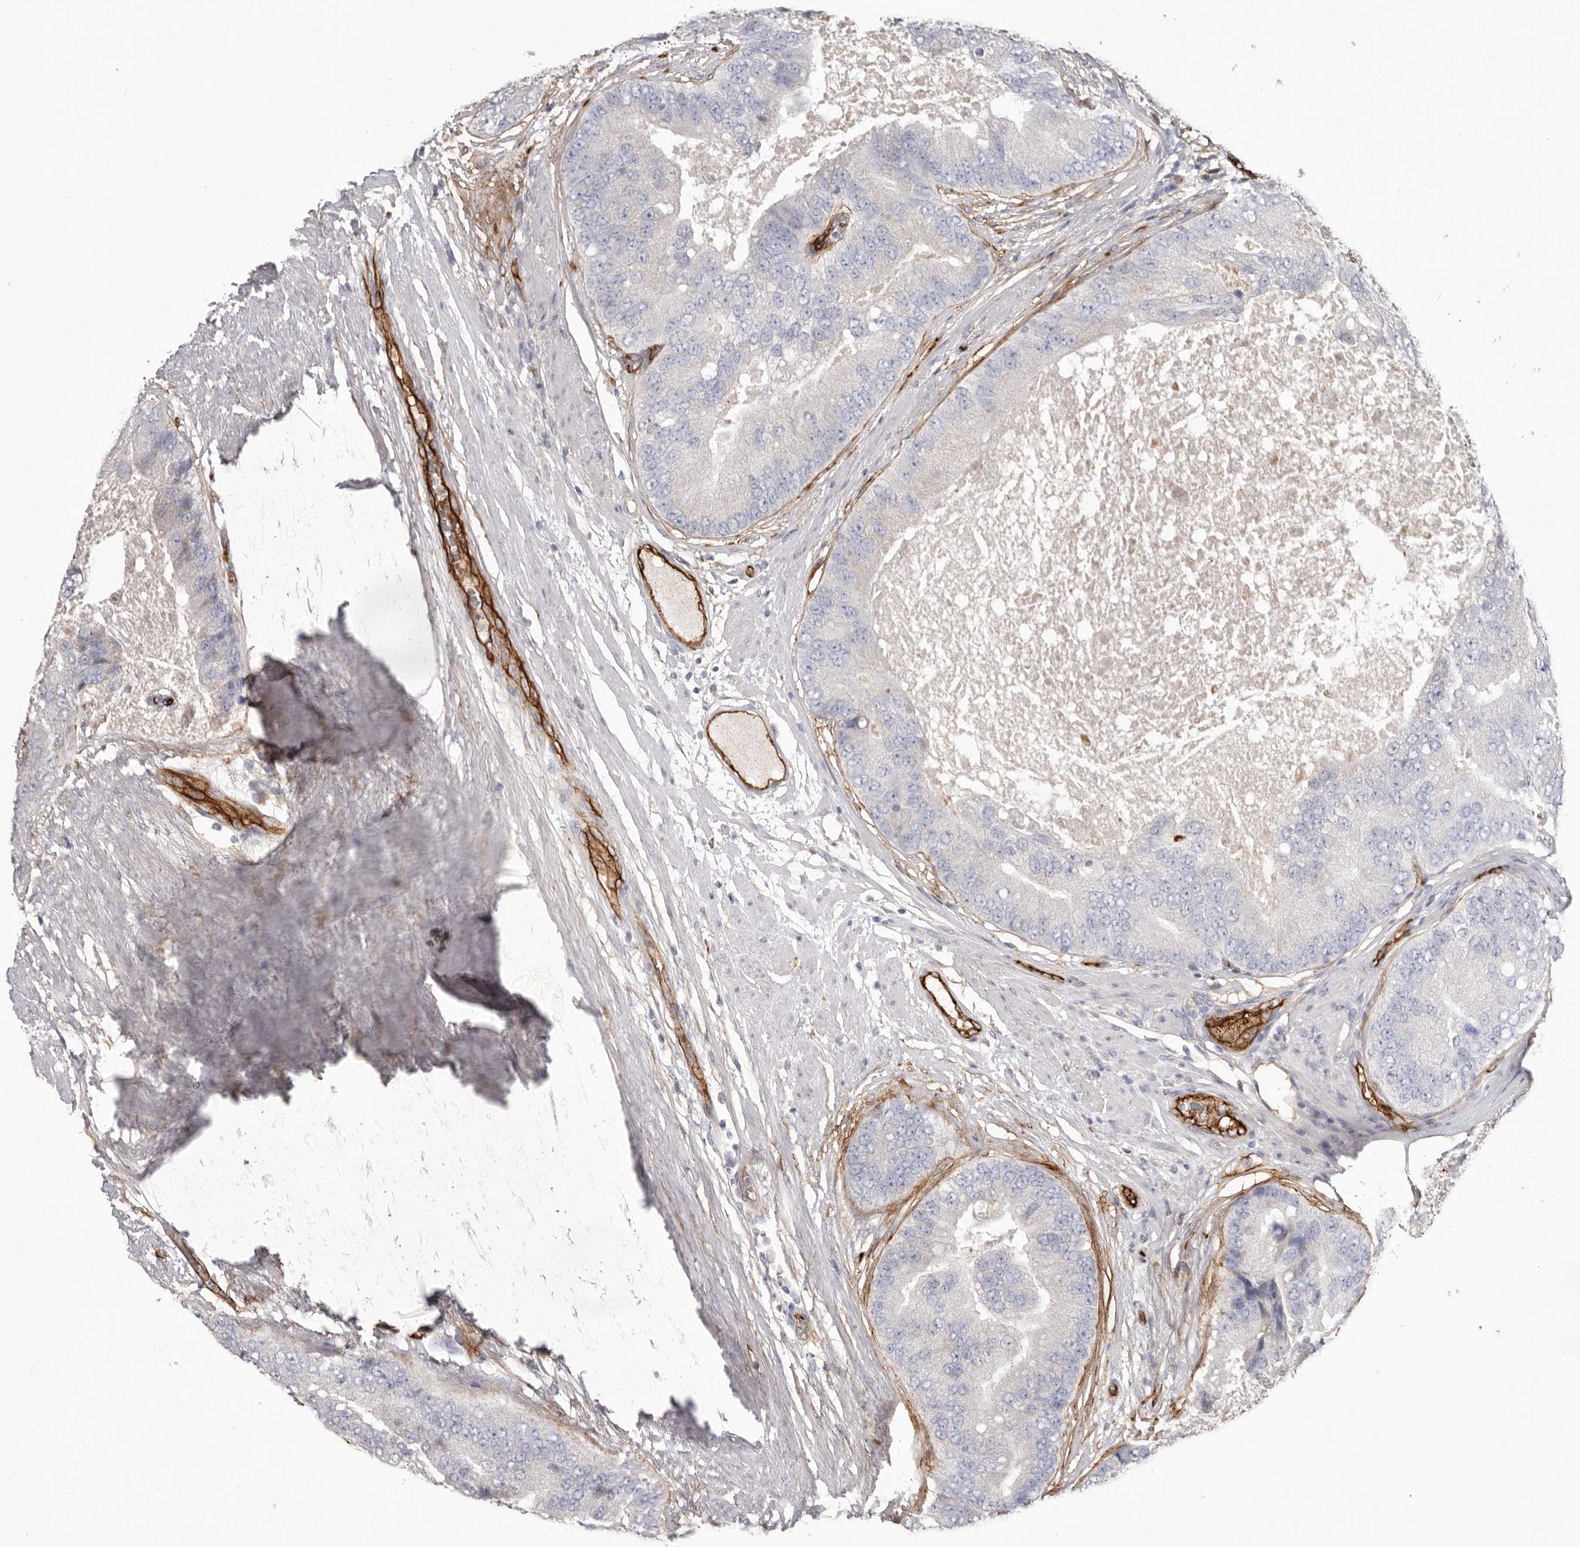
{"staining": {"intensity": "negative", "quantity": "none", "location": "none"}, "tissue": "prostate cancer", "cell_type": "Tumor cells", "image_type": "cancer", "snomed": [{"axis": "morphology", "description": "Adenocarcinoma, High grade"}, {"axis": "topography", "description": "Prostate"}], "caption": "The IHC micrograph has no significant positivity in tumor cells of prostate cancer (adenocarcinoma (high-grade)) tissue.", "gene": "LRRC66", "patient": {"sex": "male", "age": 70}}